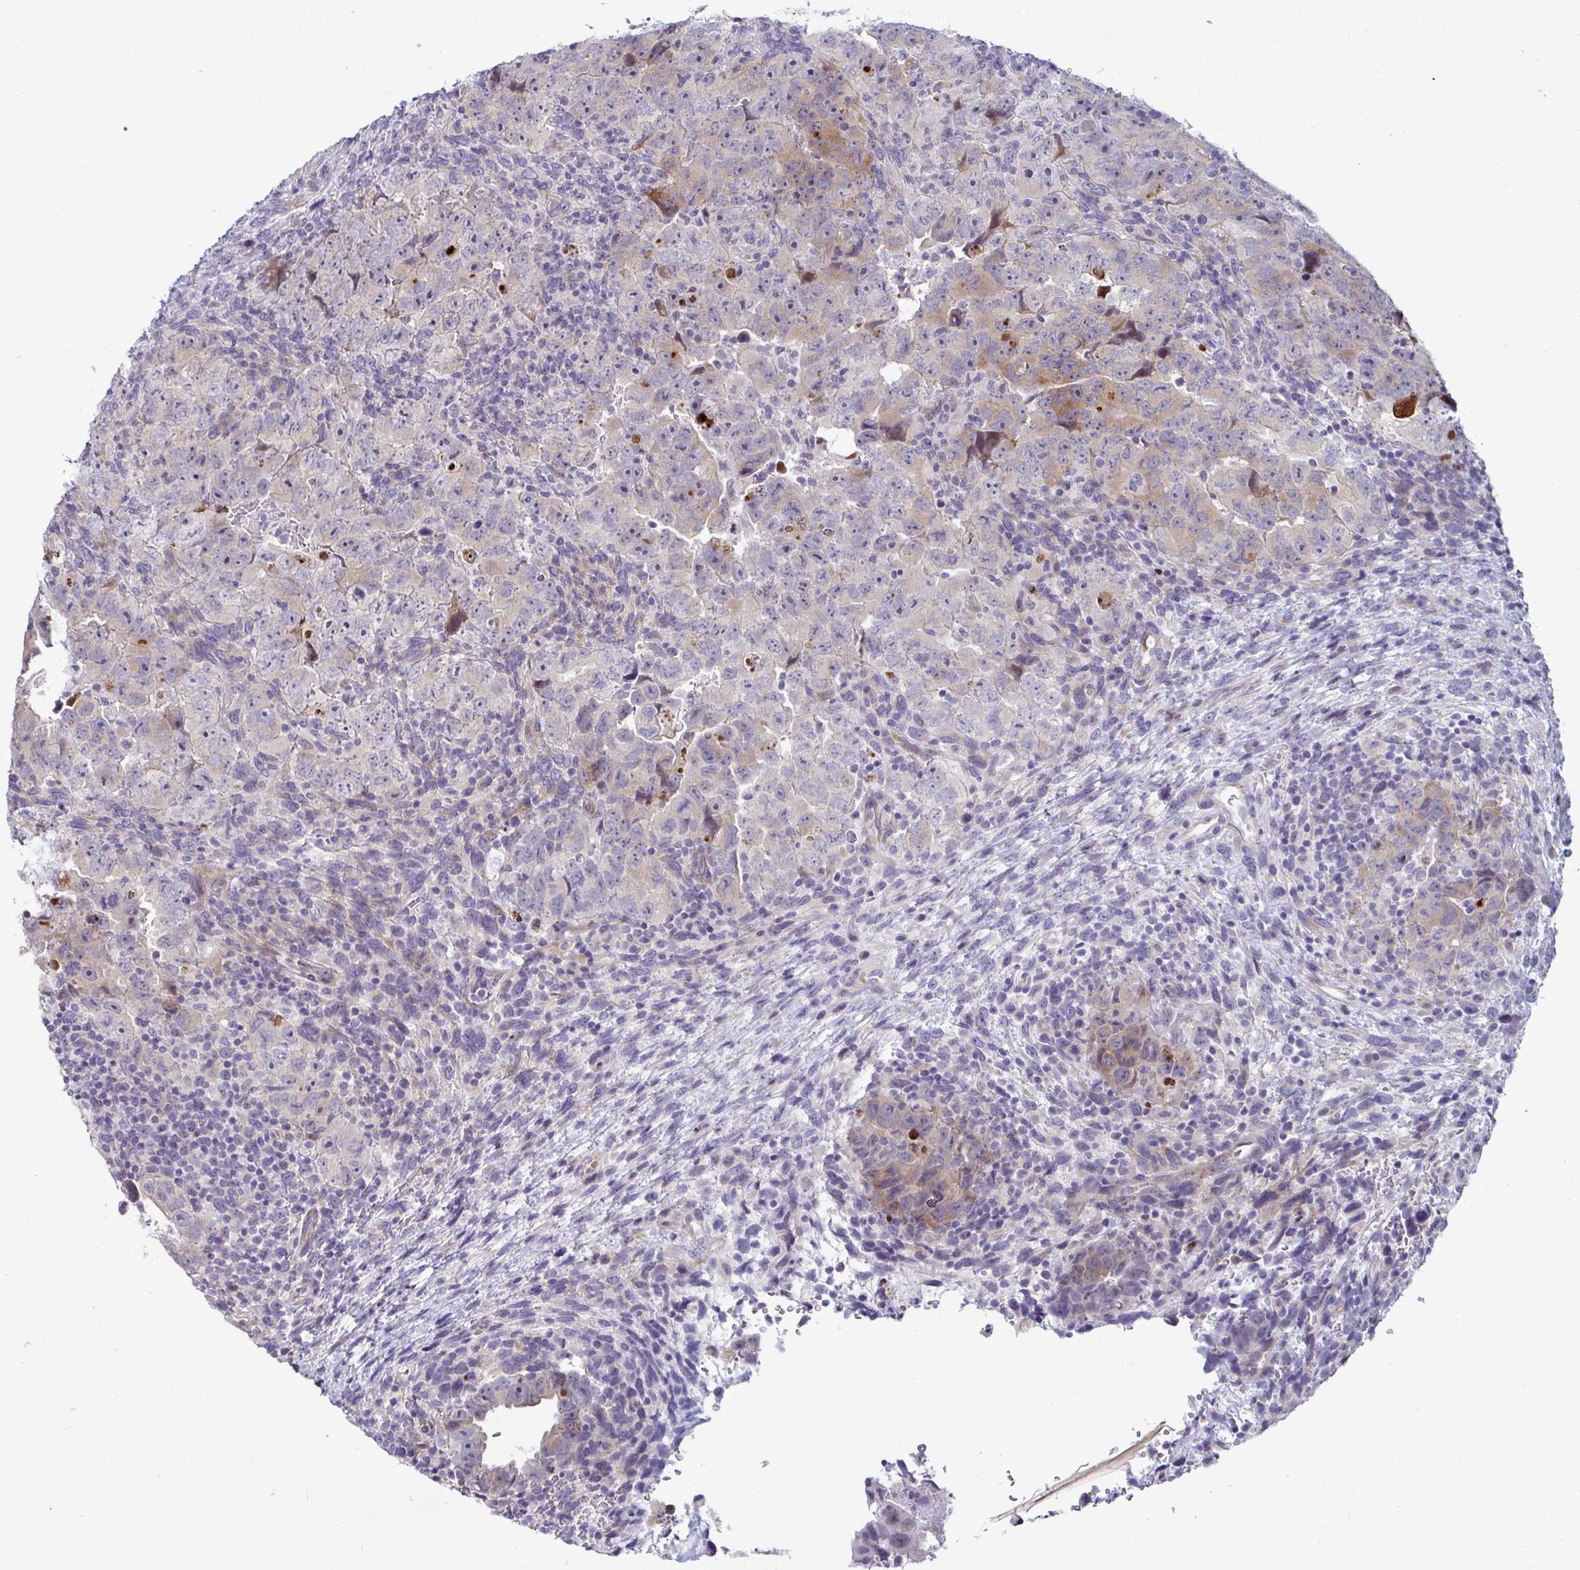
{"staining": {"intensity": "moderate", "quantity": "<25%", "location": "cytoplasmic/membranous"}, "tissue": "testis cancer", "cell_type": "Tumor cells", "image_type": "cancer", "snomed": [{"axis": "morphology", "description": "Carcinoma, Embryonal, NOS"}, {"axis": "topography", "description": "Testis"}], "caption": "Moderate cytoplasmic/membranous positivity is identified in approximately <25% of tumor cells in testis embryonal carcinoma.", "gene": "GSTM1", "patient": {"sex": "male", "age": 24}}